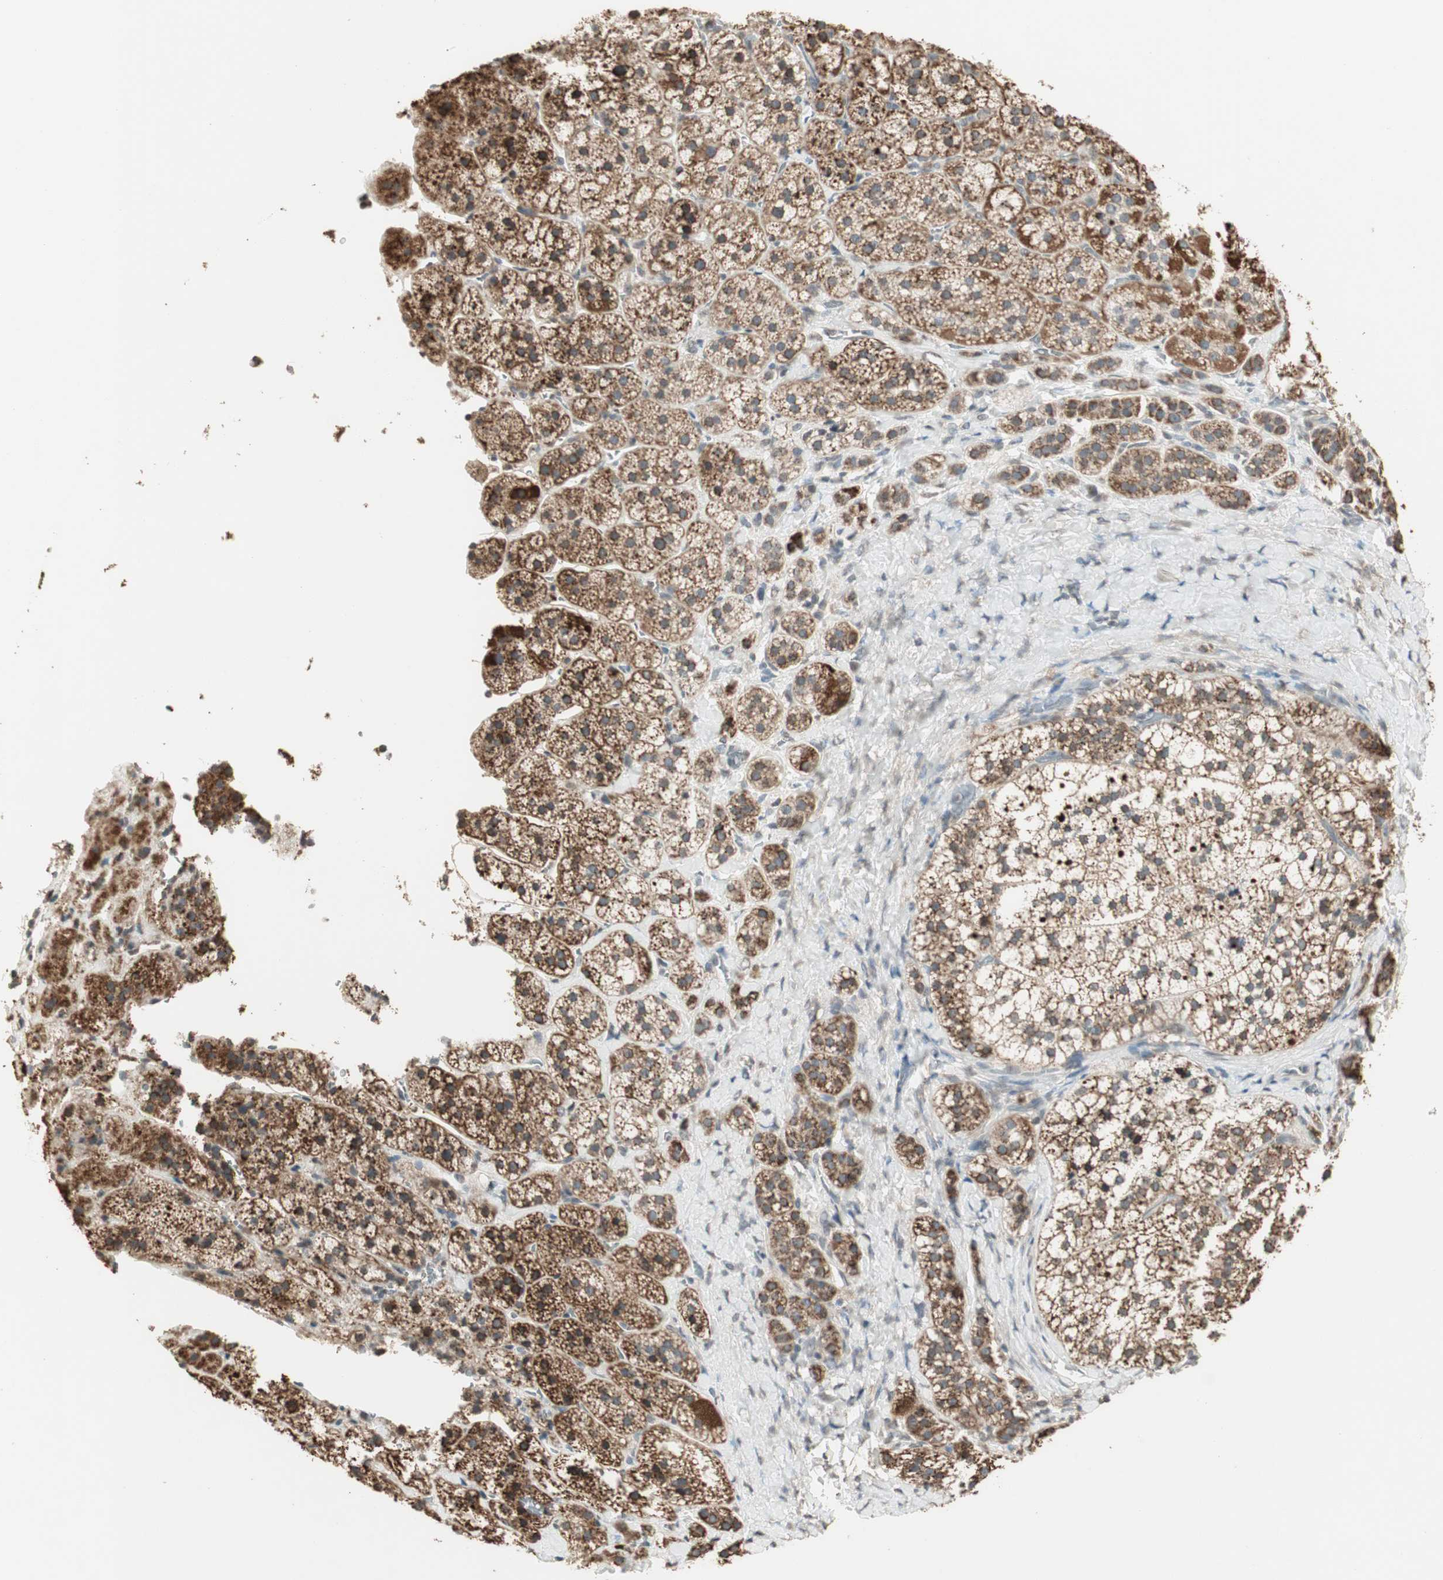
{"staining": {"intensity": "strong", "quantity": ">75%", "location": "cytoplasmic/membranous"}, "tissue": "adrenal gland", "cell_type": "Glandular cells", "image_type": "normal", "snomed": [{"axis": "morphology", "description": "Normal tissue, NOS"}, {"axis": "topography", "description": "Adrenal gland"}], "caption": "High-power microscopy captured an immunohistochemistry photomicrograph of benign adrenal gland, revealing strong cytoplasmic/membranous staining in about >75% of glandular cells. The staining was performed using DAB, with brown indicating positive protein expression. Nuclei are stained blue with hematoxylin.", "gene": "PRELID1", "patient": {"sex": "female", "age": 44}}